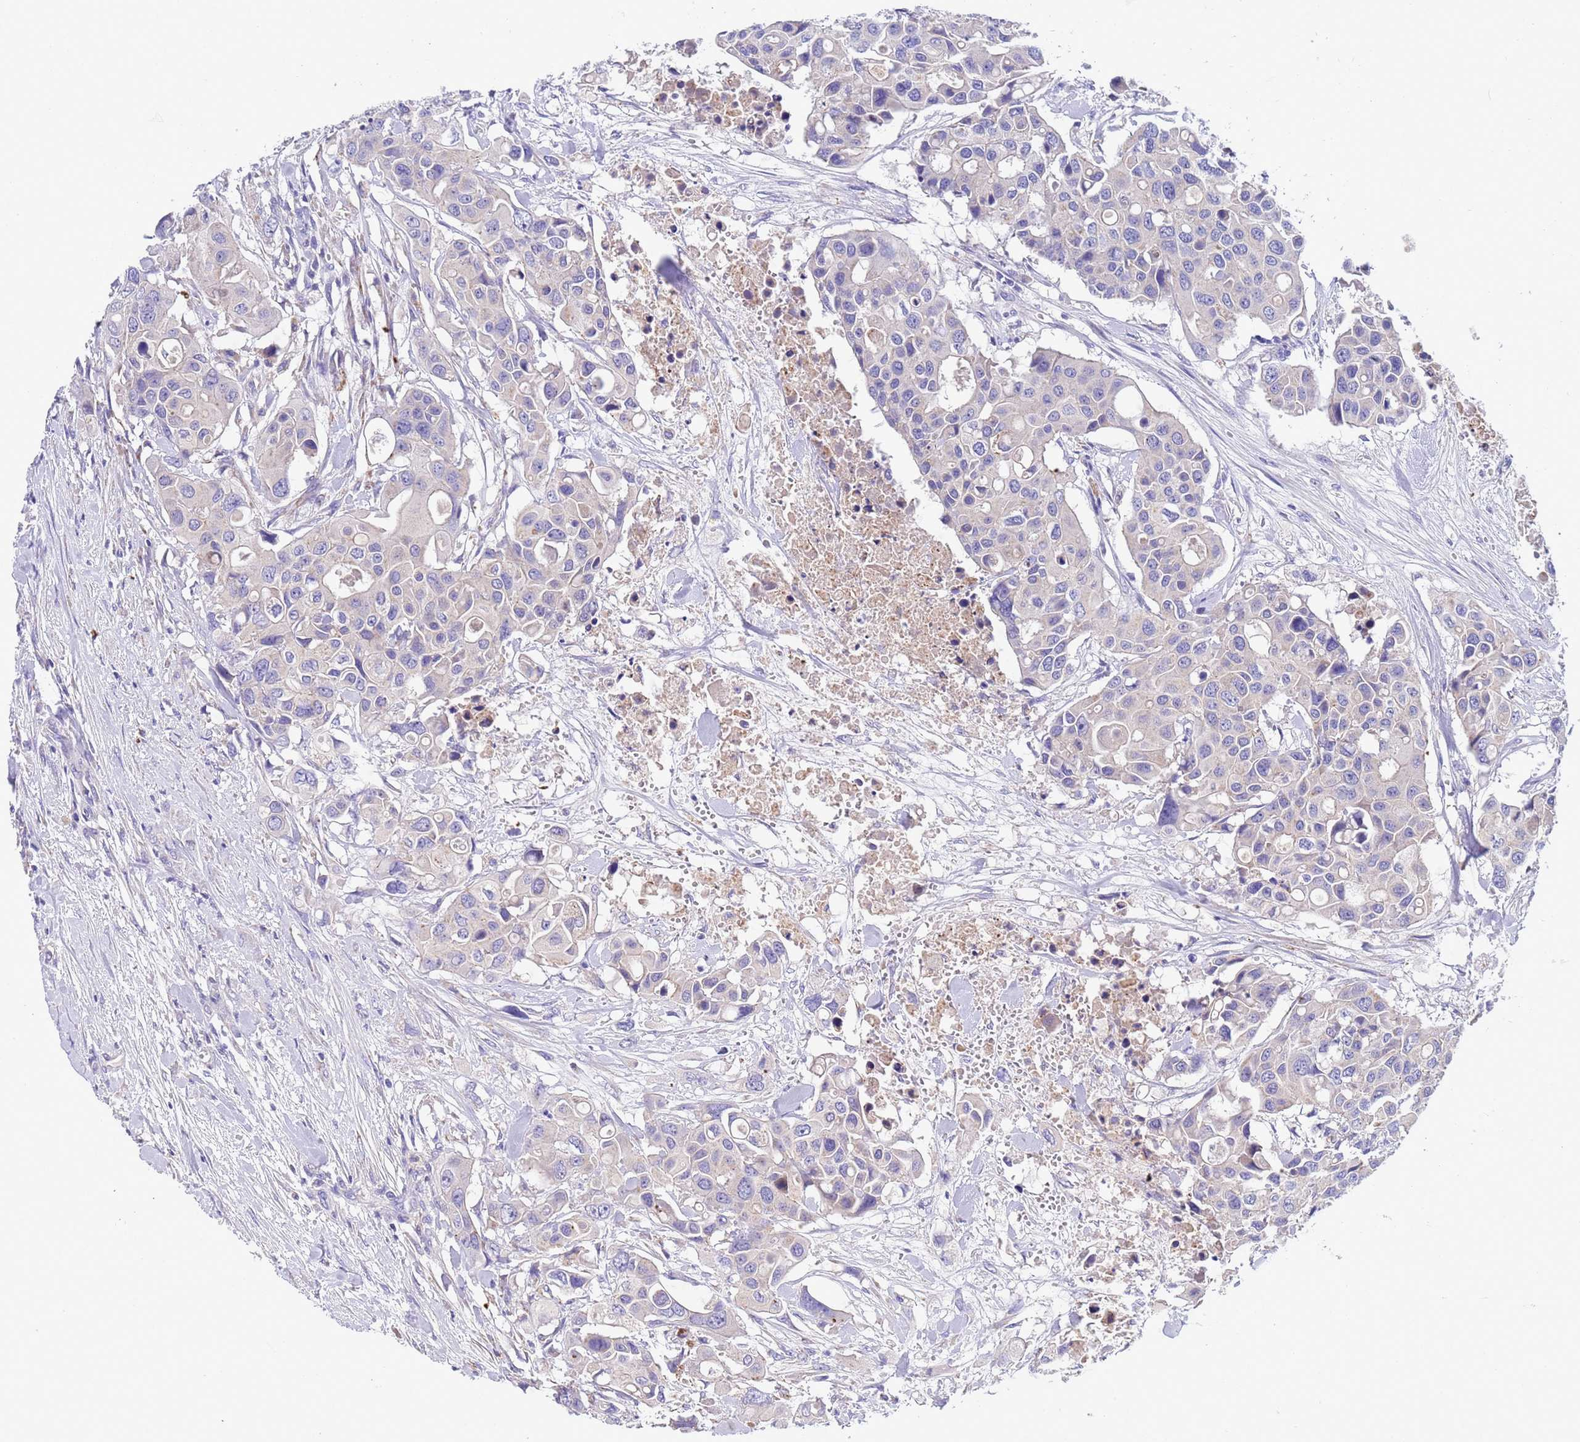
{"staining": {"intensity": "negative", "quantity": "none", "location": "none"}, "tissue": "colorectal cancer", "cell_type": "Tumor cells", "image_type": "cancer", "snomed": [{"axis": "morphology", "description": "Adenocarcinoma, NOS"}, {"axis": "topography", "description": "Colon"}], "caption": "A micrograph of adenocarcinoma (colorectal) stained for a protein displays no brown staining in tumor cells.", "gene": "SLC24A3", "patient": {"sex": "male", "age": 77}}